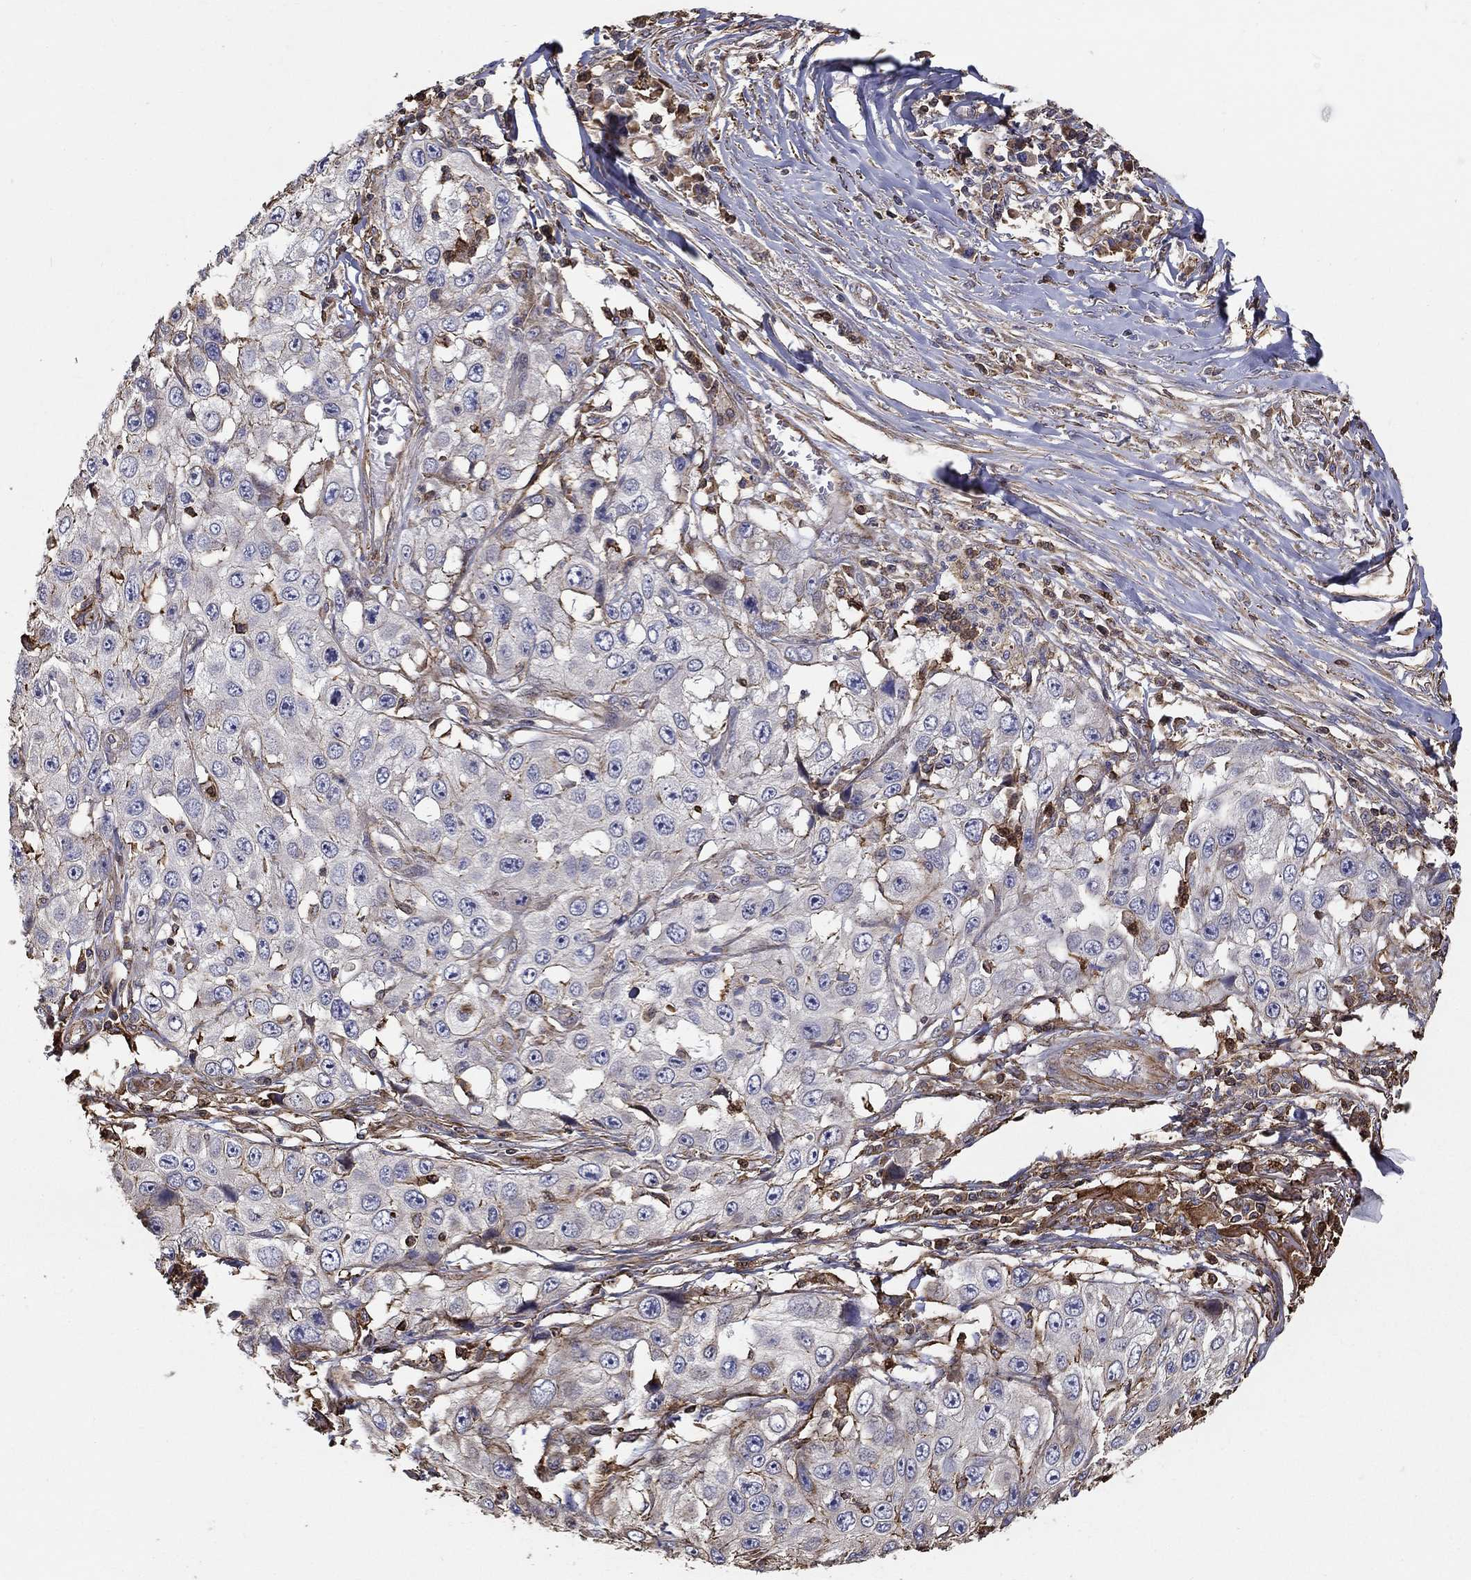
{"staining": {"intensity": "weak", "quantity": ">75%", "location": "cytoplasmic/membranous"}, "tissue": "skin cancer", "cell_type": "Tumor cells", "image_type": "cancer", "snomed": [{"axis": "morphology", "description": "Squamous cell carcinoma, NOS"}, {"axis": "topography", "description": "Skin"}], "caption": "High-power microscopy captured an IHC image of squamous cell carcinoma (skin), revealing weak cytoplasmic/membranous expression in approximately >75% of tumor cells.", "gene": "NPHP1", "patient": {"sex": "male", "age": 82}}